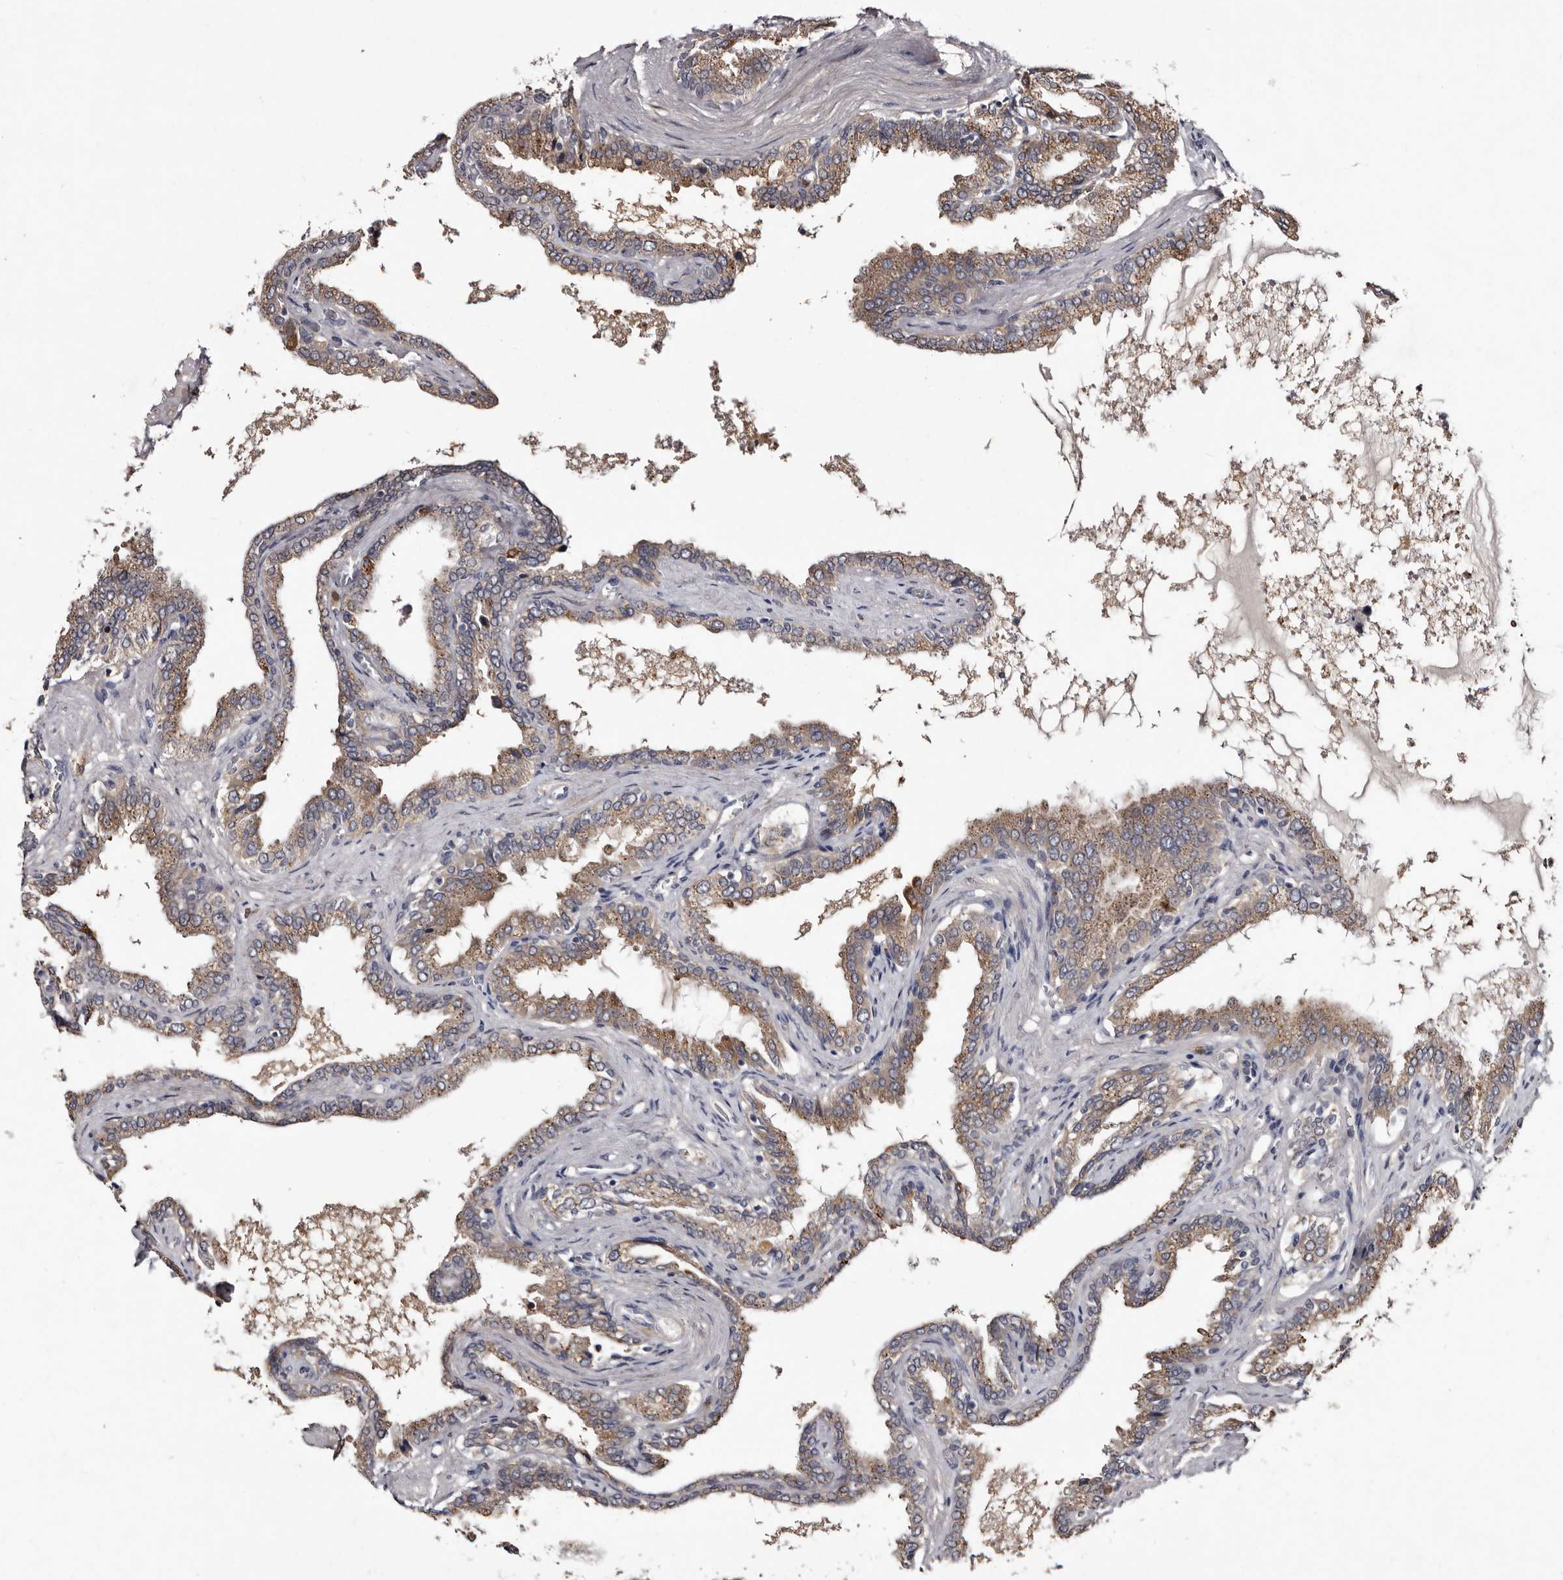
{"staining": {"intensity": "moderate", "quantity": ">75%", "location": "cytoplasmic/membranous"}, "tissue": "seminal vesicle", "cell_type": "Glandular cells", "image_type": "normal", "snomed": [{"axis": "morphology", "description": "Normal tissue, NOS"}, {"axis": "topography", "description": "Seminal veicle"}], "caption": "Protein analysis of benign seminal vesicle shows moderate cytoplasmic/membranous staining in about >75% of glandular cells.", "gene": "DNPH1", "patient": {"sex": "male", "age": 46}}